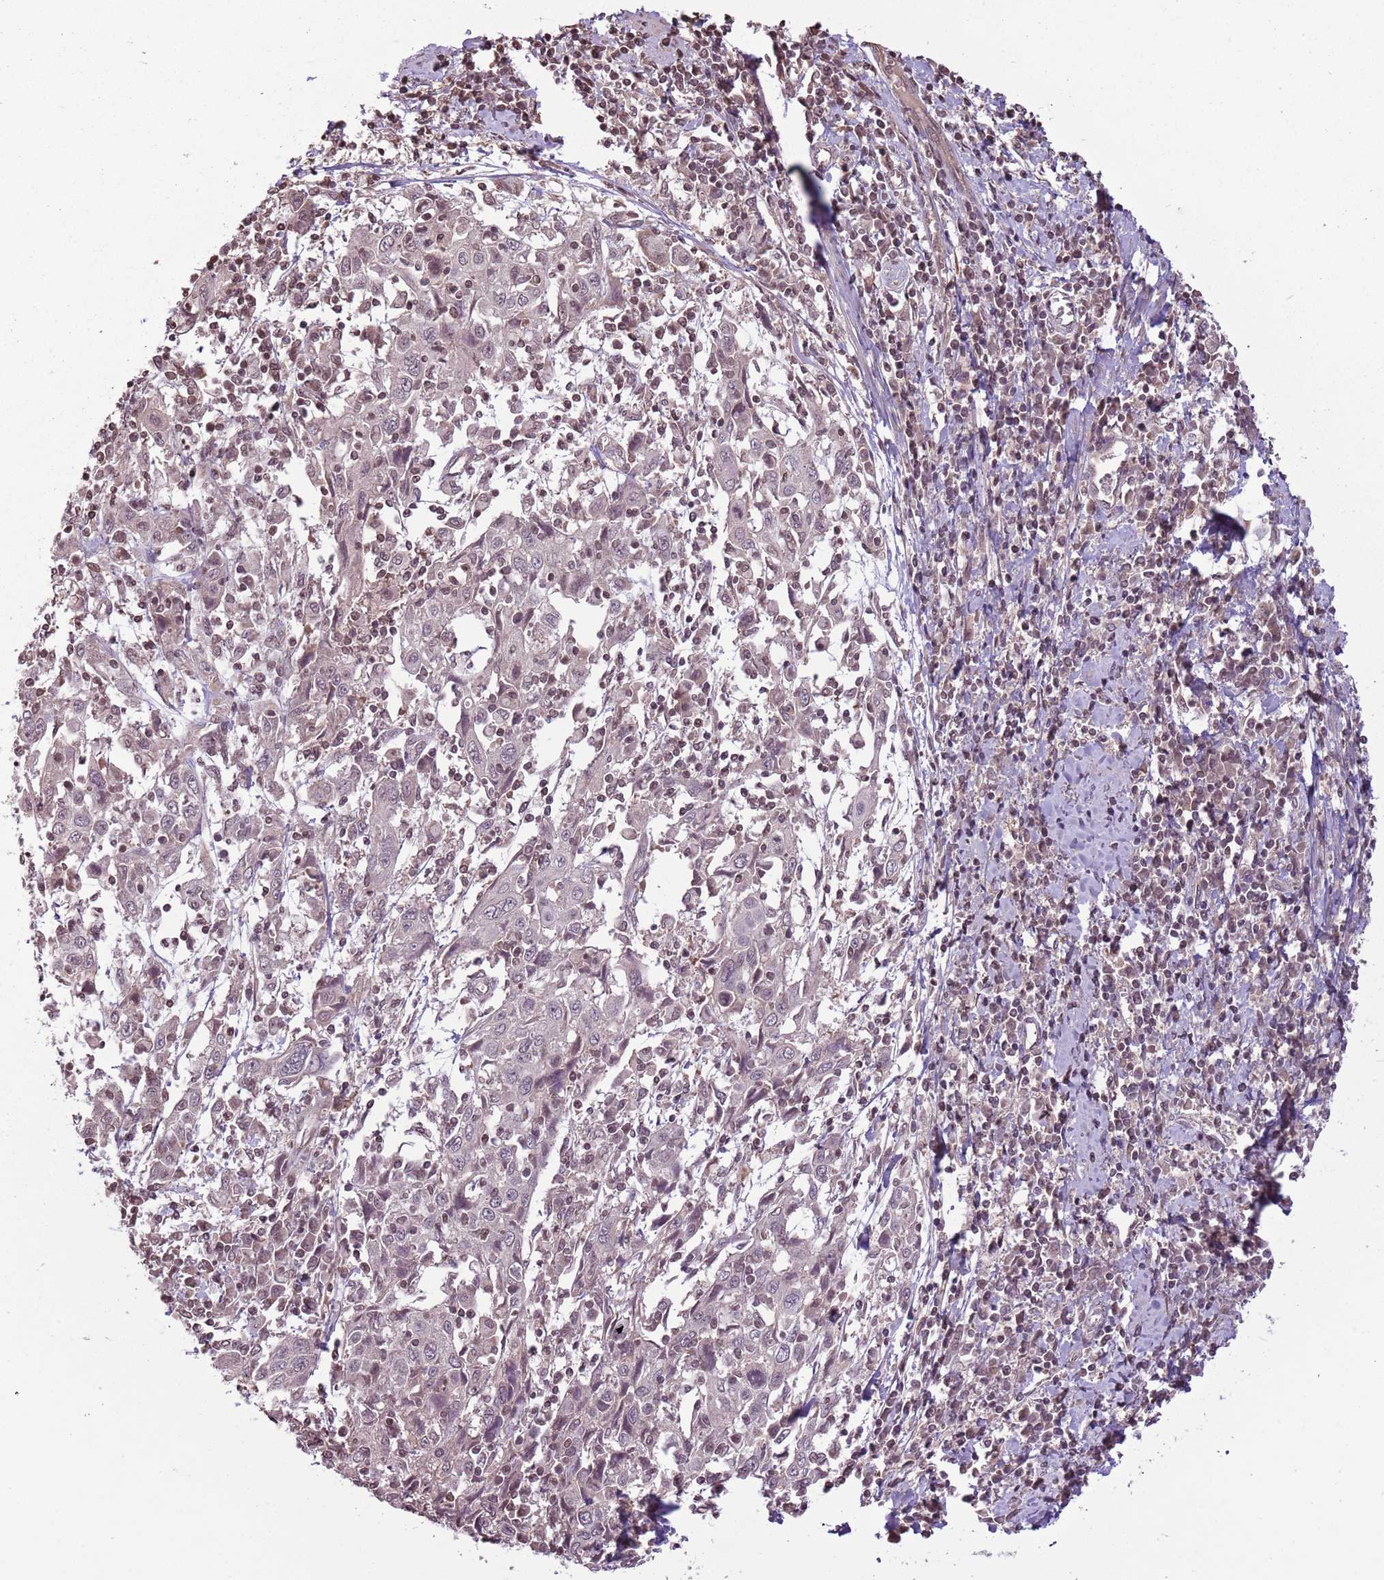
{"staining": {"intensity": "weak", "quantity": "<25%", "location": "nuclear"}, "tissue": "cervical cancer", "cell_type": "Tumor cells", "image_type": "cancer", "snomed": [{"axis": "morphology", "description": "Squamous cell carcinoma, NOS"}, {"axis": "topography", "description": "Cervix"}], "caption": "DAB immunohistochemical staining of human squamous cell carcinoma (cervical) displays no significant staining in tumor cells. (Immunohistochemistry (ihc), brightfield microscopy, high magnification).", "gene": "CAPN9", "patient": {"sex": "female", "age": 46}}